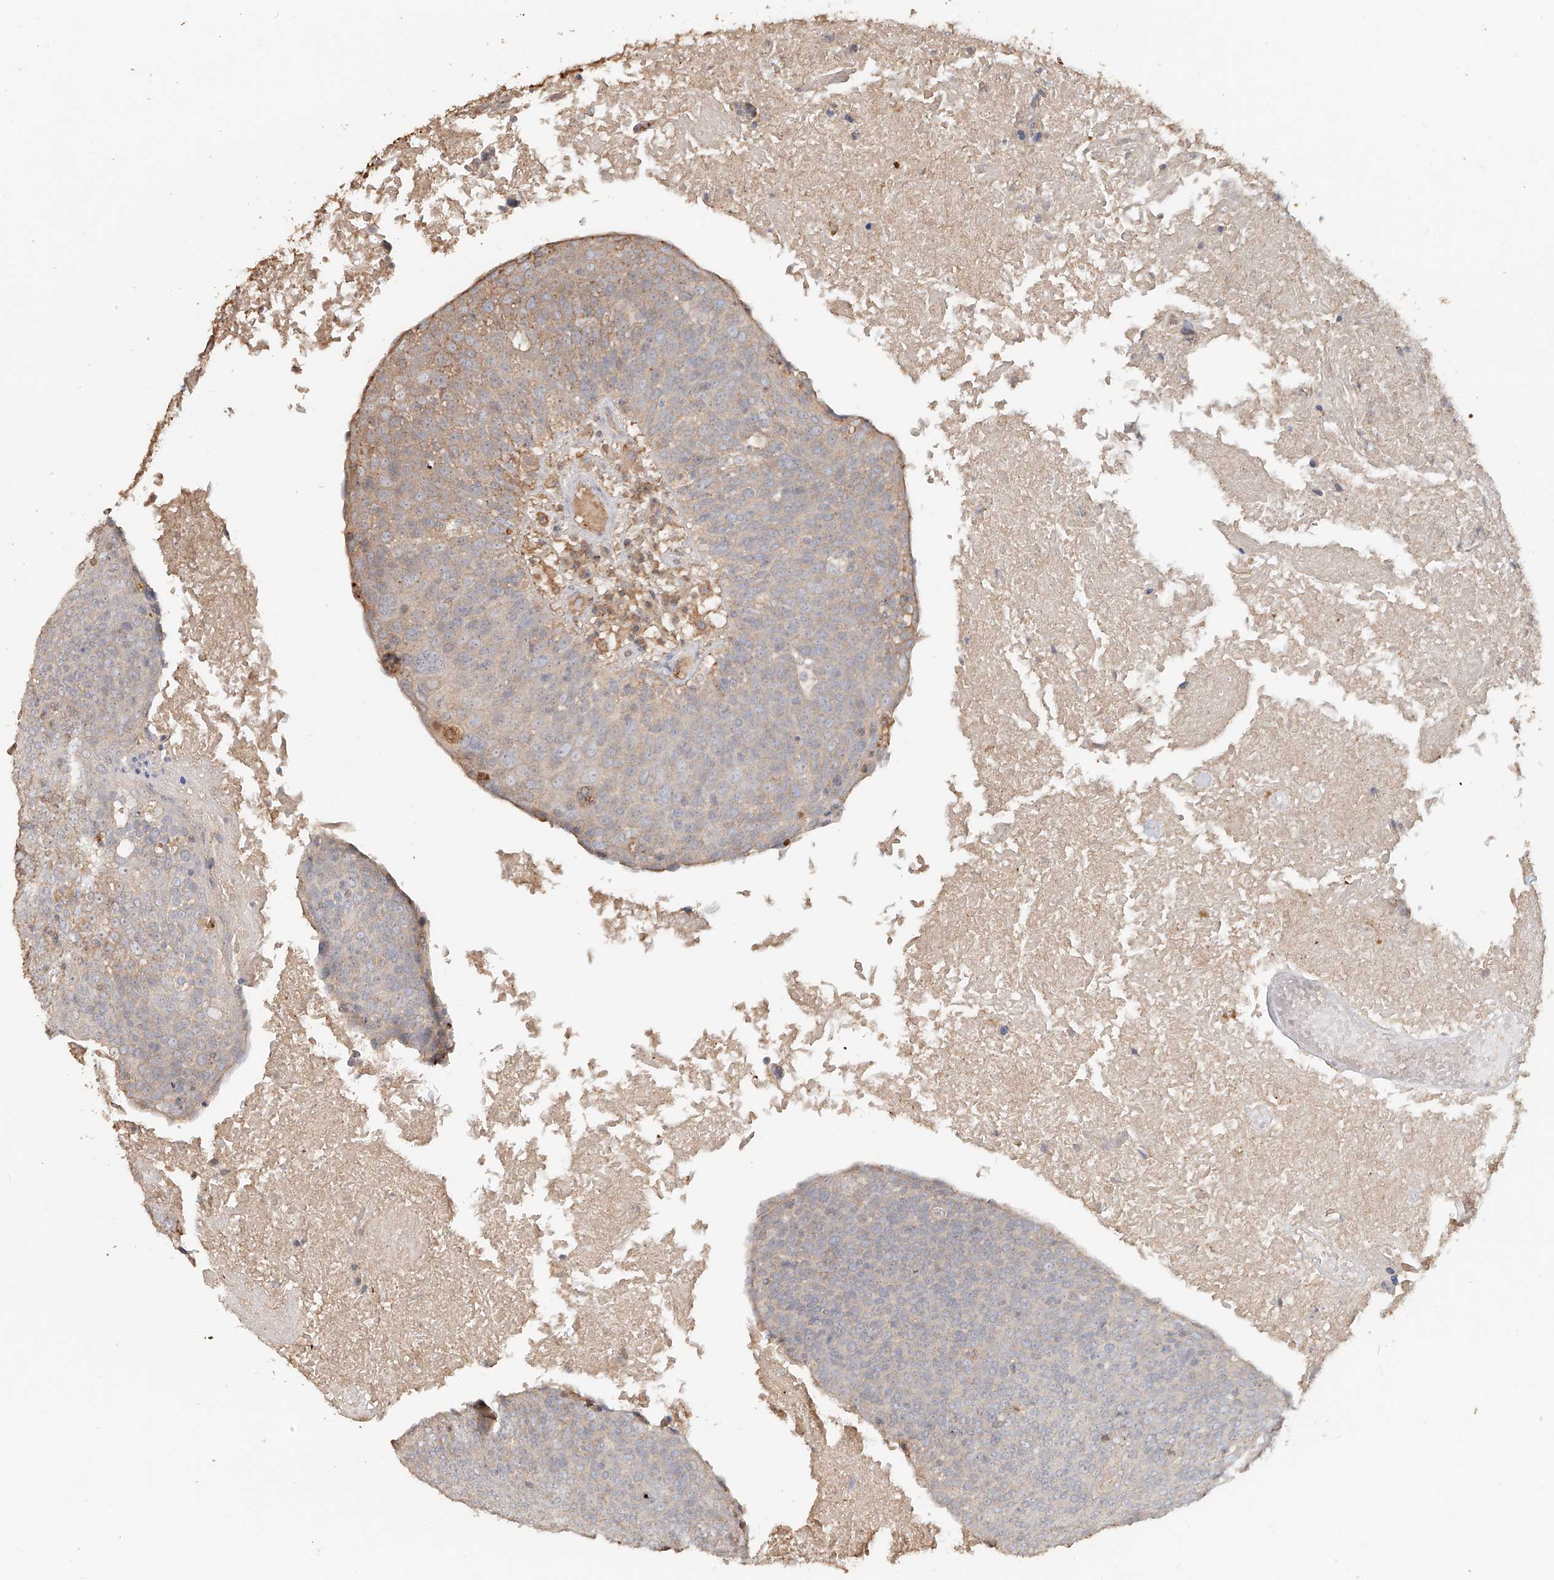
{"staining": {"intensity": "negative", "quantity": "none", "location": "none"}, "tissue": "head and neck cancer", "cell_type": "Tumor cells", "image_type": "cancer", "snomed": [{"axis": "morphology", "description": "Squamous cell carcinoma, NOS"}, {"axis": "morphology", "description": "Squamous cell carcinoma, metastatic, NOS"}, {"axis": "topography", "description": "Lymph node"}, {"axis": "topography", "description": "Head-Neck"}], "caption": "Immunohistochemistry (IHC) micrograph of head and neck cancer (metastatic squamous cell carcinoma) stained for a protein (brown), which shows no staining in tumor cells.", "gene": "NPHS1", "patient": {"sex": "male", "age": 62}}